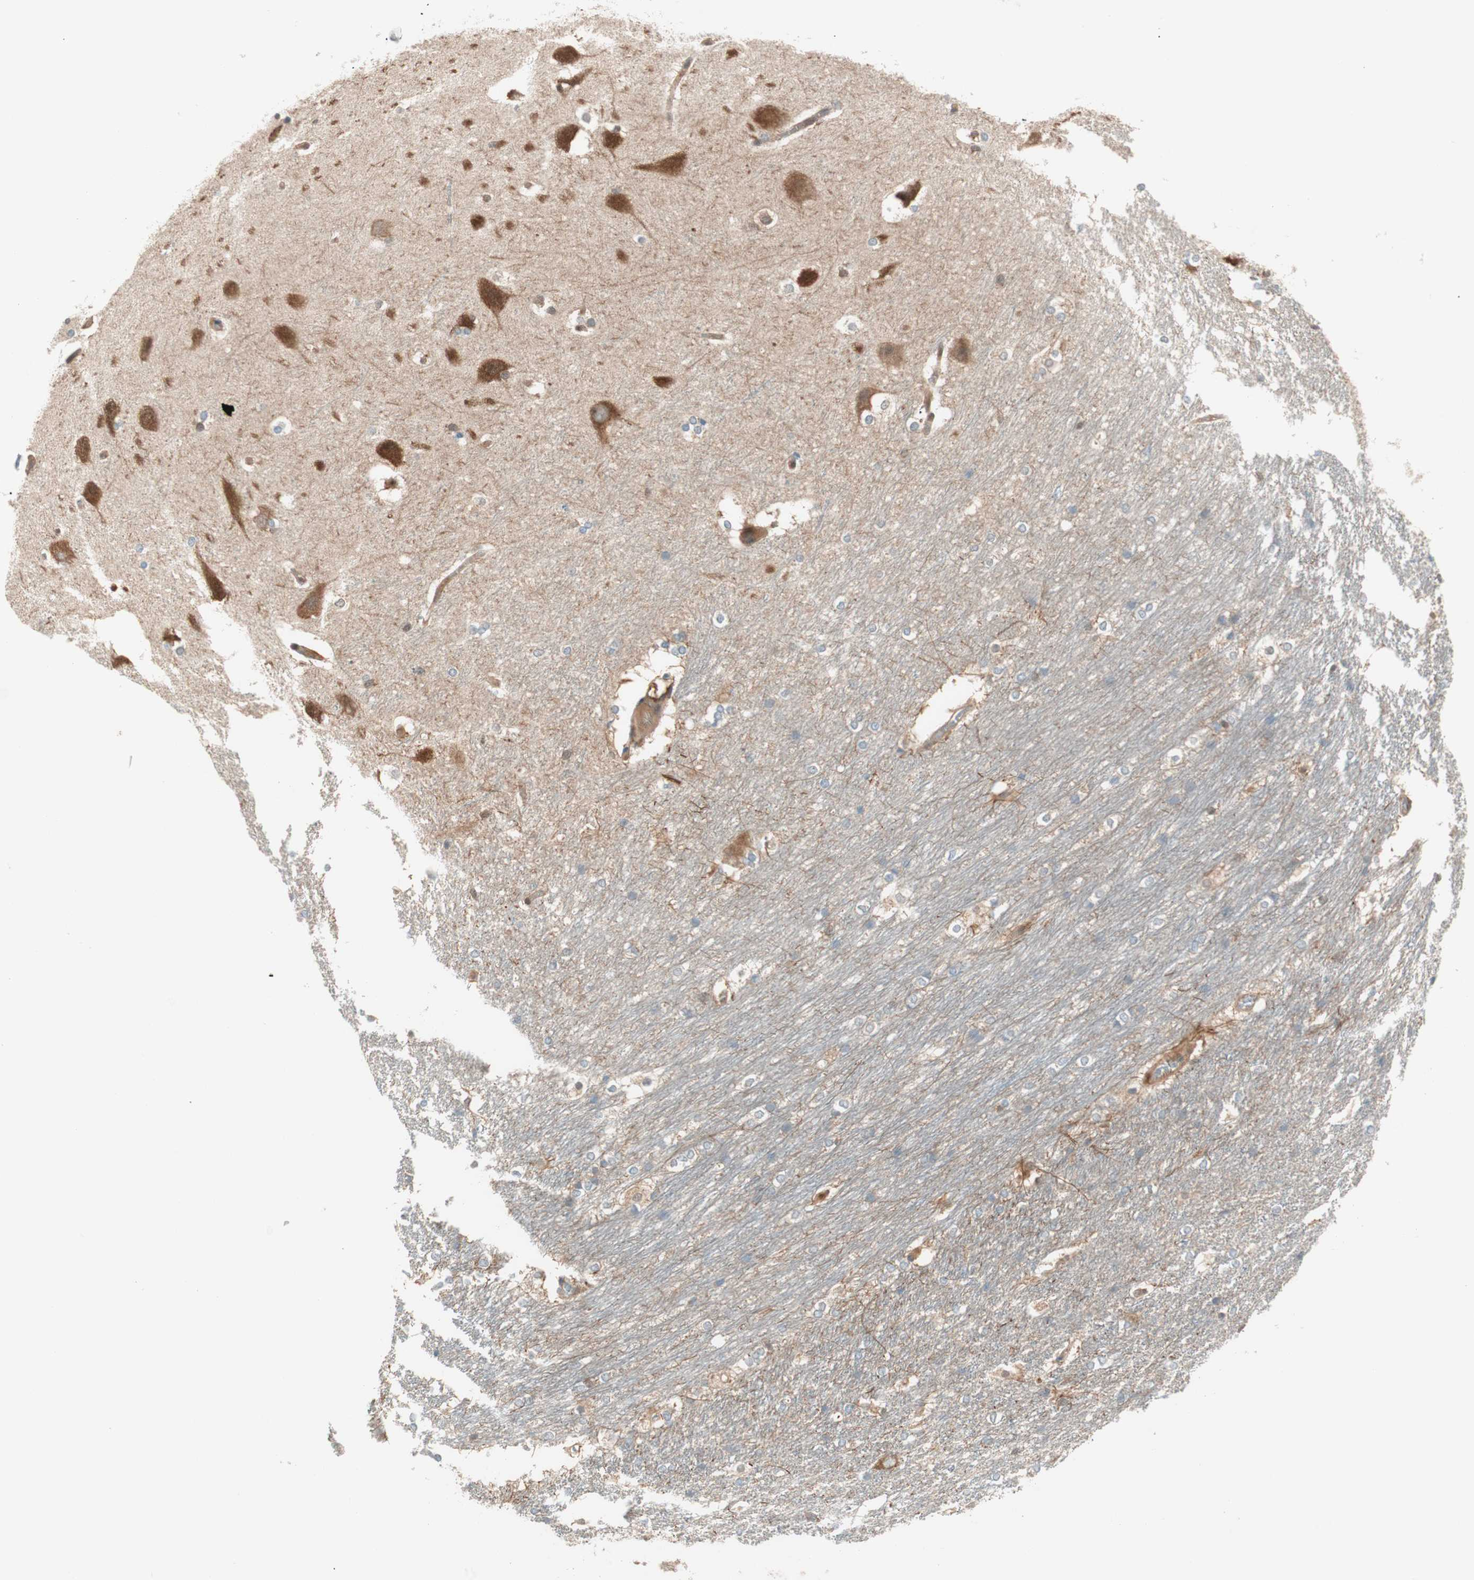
{"staining": {"intensity": "weak", "quantity": "<25%", "location": "cytoplasmic/membranous"}, "tissue": "hippocampus", "cell_type": "Glial cells", "image_type": "normal", "snomed": [{"axis": "morphology", "description": "Normal tissue, NOS"}, {"axis": "topography", "description": "Hippocampus"}], "caption": "A high-resolution histopathology image shows immunohistochemistry staining of unremarkable hippocampus, which demonstrates no significant staining in glial cells.", "gene": "GALT", "patient": {"sex": "female", "age": 19}}